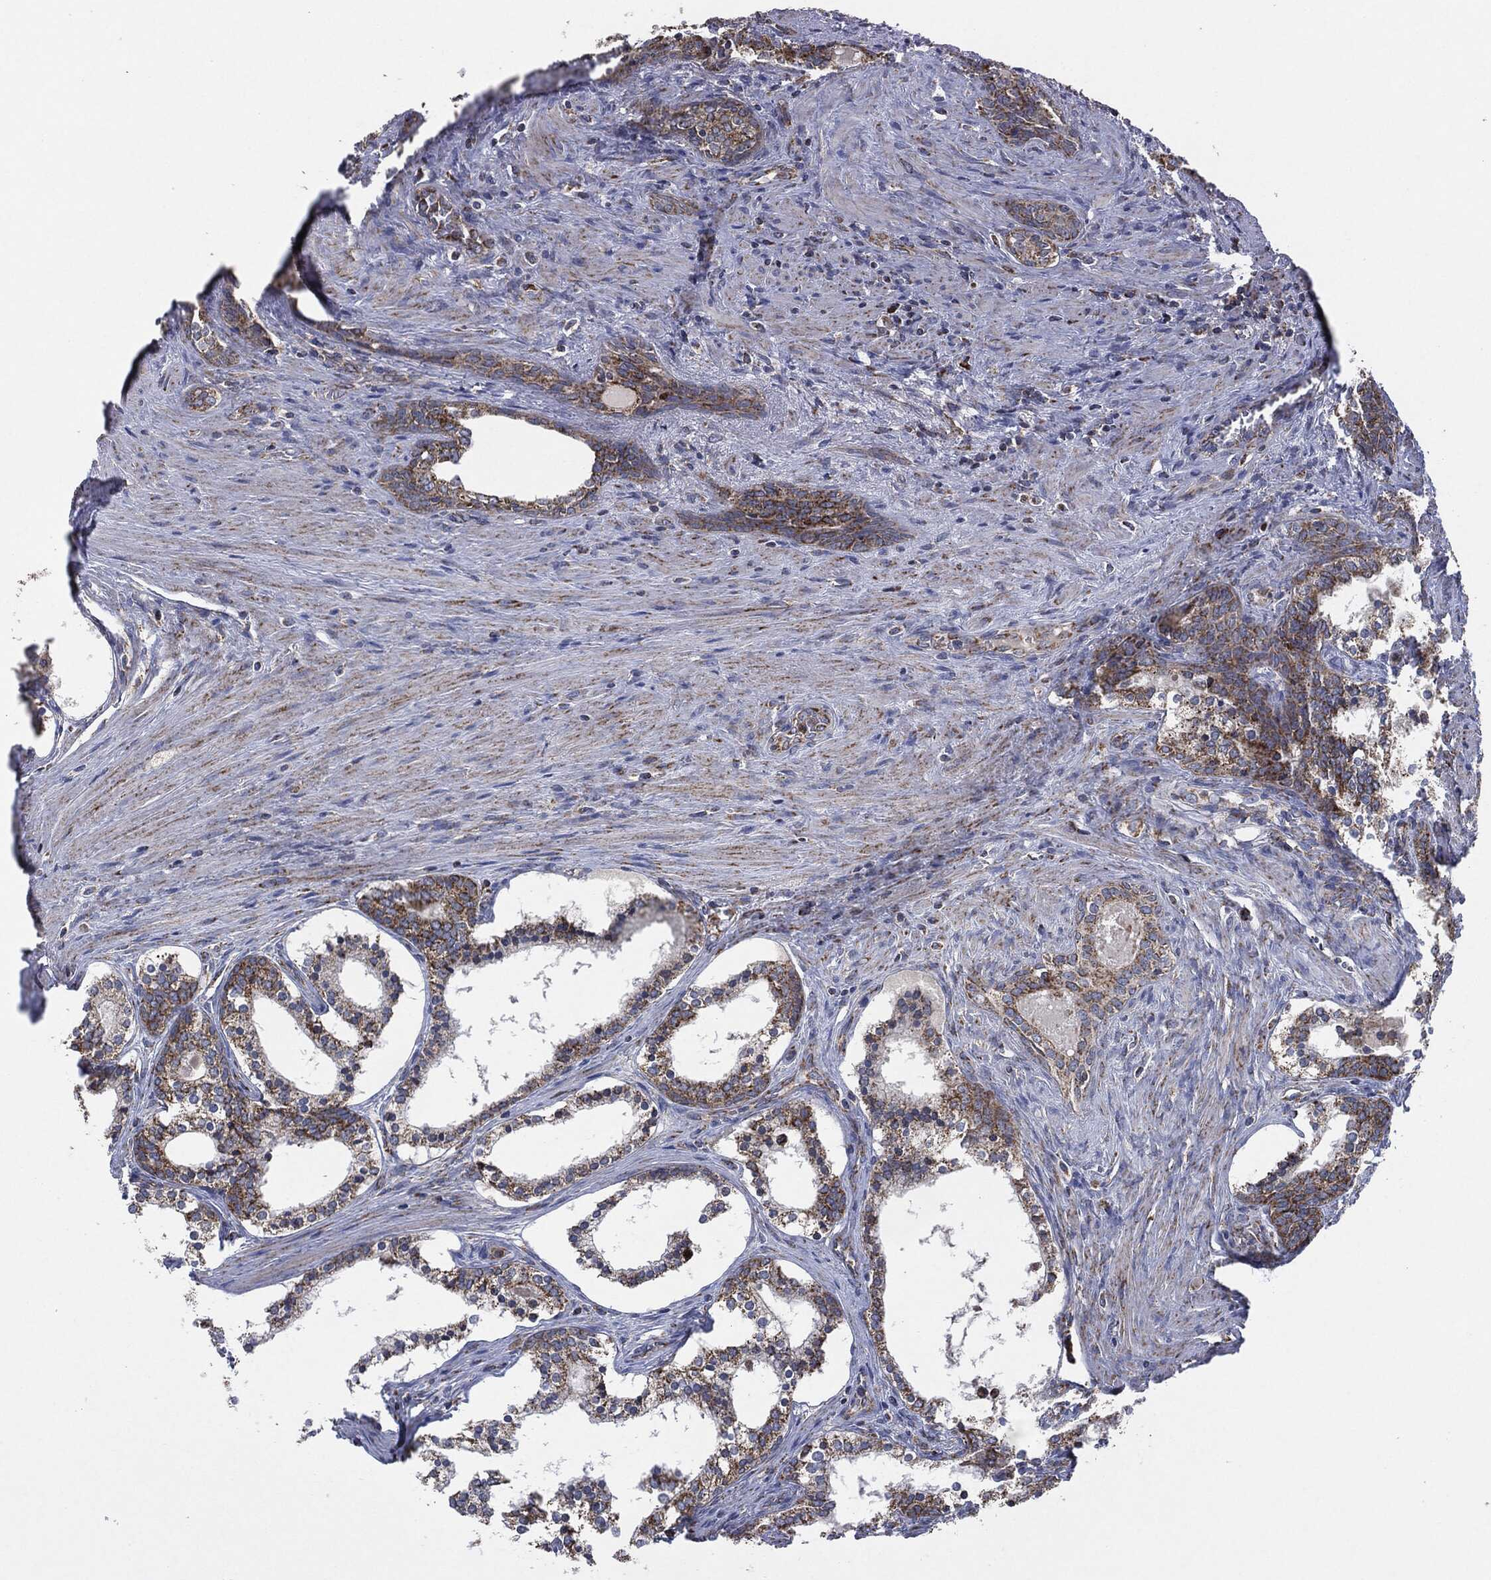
{"staining": {"intensity": "strong", "quantity": ">75%", "location": "cytoplasmic/membranous"}, "tissue": "prostate cancer", "cell_type": "Tumor cells", "image_type": "cancer", "snomed": [{"axis": "morphology", "description": "Adenocarcinoma, NOS"}, {"axis": "morphology", "description": "Adenocarcinoma, High grade"}, {"axis": "topography", "description": "Prostate"}], "caption": "This photomicrograph shows prostate adenocarcinoma (high-grade) stained with immunohistochemistry (IHC) to label a protein in brown. The cytoplasmic/membranous of tumor cells show strong positivity for the protein. Nuclei are counter-stained blue.", "gene": "NDUFV2", "patient": {"sex": "male", "age": 61}}